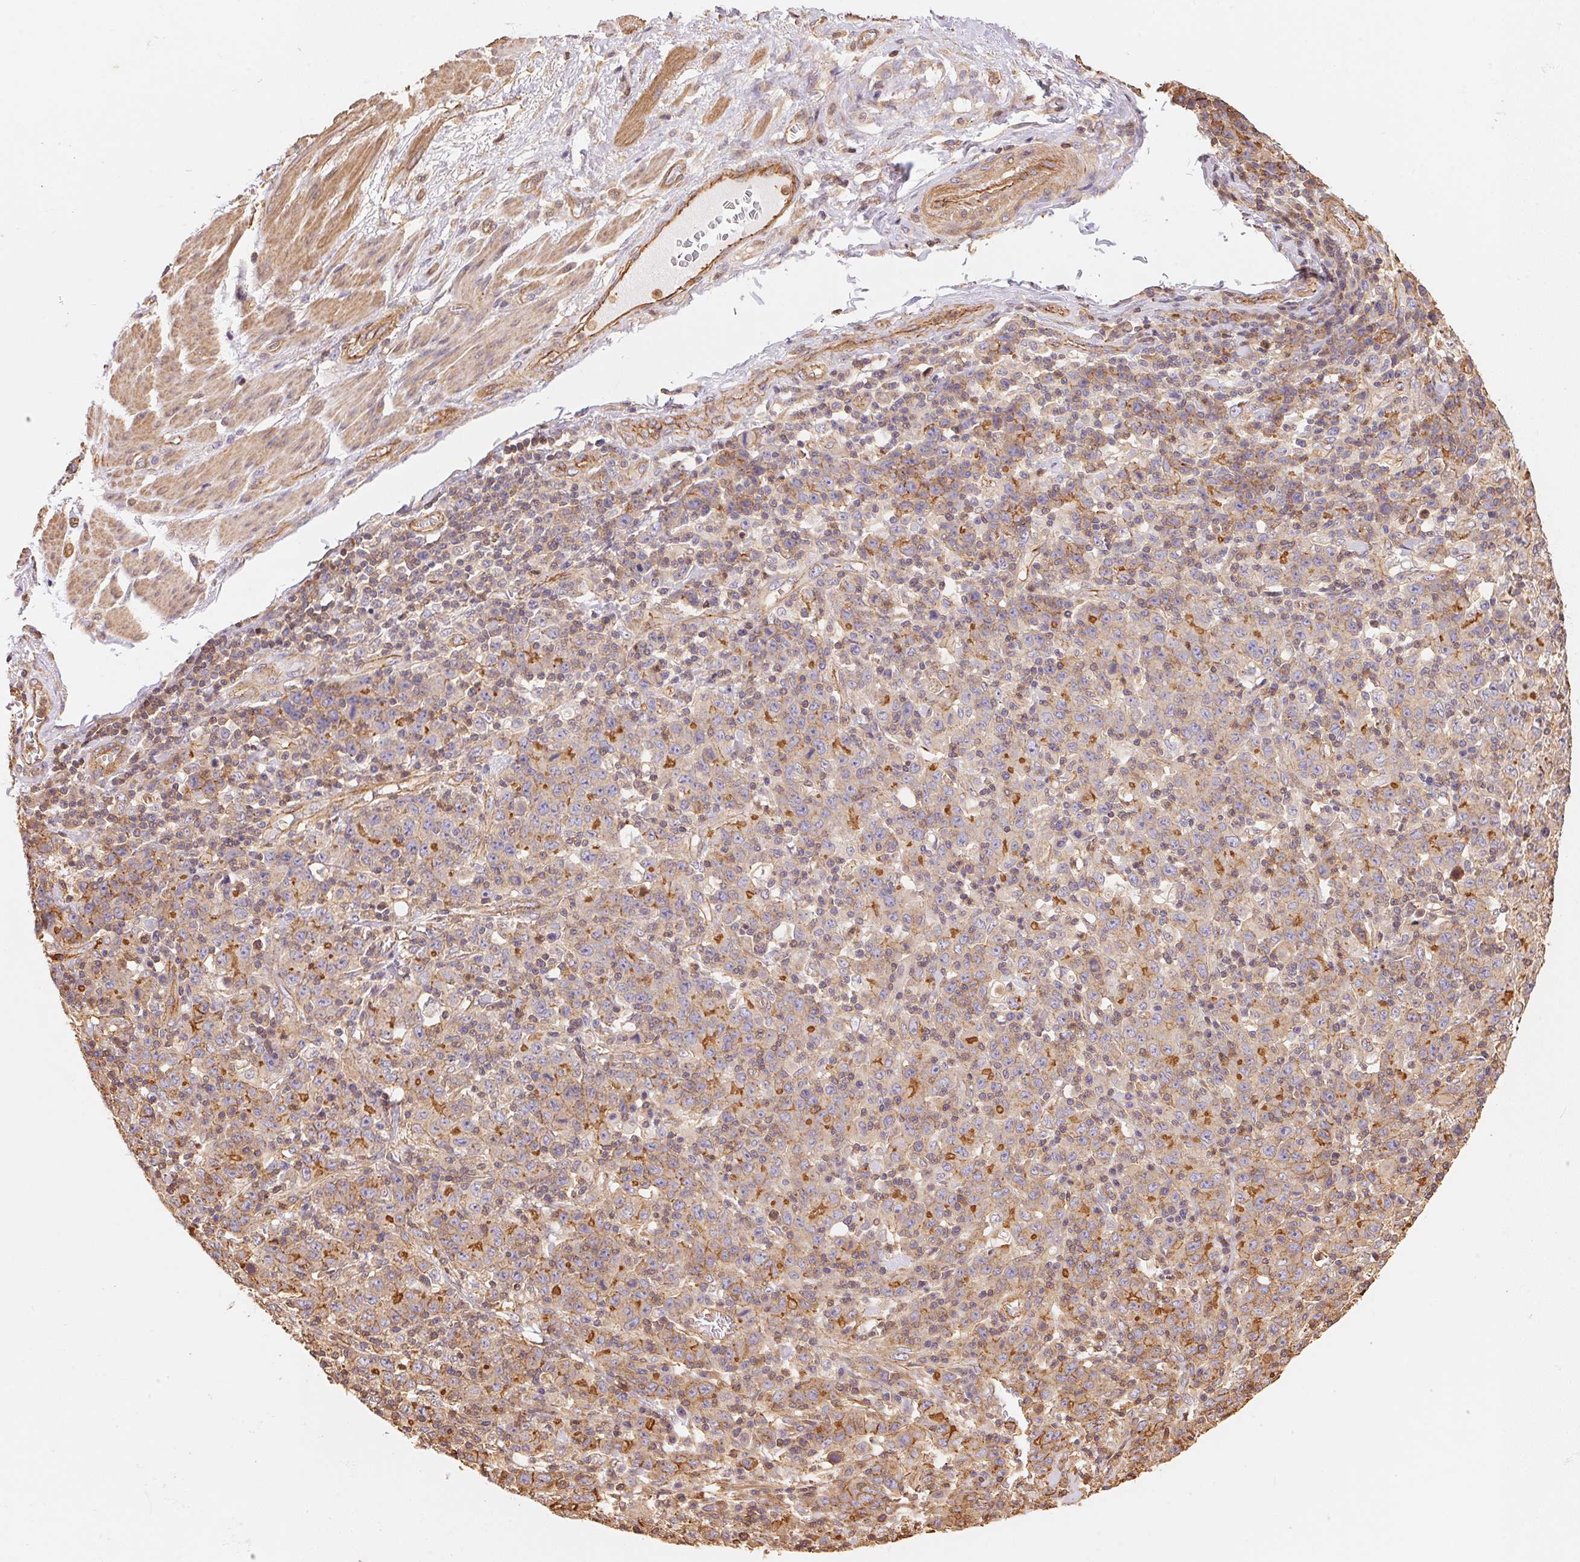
{"staining": {"intensity": "moderate", "quantity": "<25%", "location": "cytoplasmic/membranous"}, "tissue": "stomach cancer", "cell_type": "Tumor cells", "image_type": "cancer", "snomed": [{"axis": "morphology", "description": "Adenocarcinoma, NOS"}, {"axis": "topography", "description": "Stomach, upper"}], "caption": "A brown stain shows moderate cytoplasmic/membranous staining of a protein in human adenocarcinoma (stomach) tumor cells.", "gene": "FRAS1", "patient": {"sex": "male", "age": 69}}